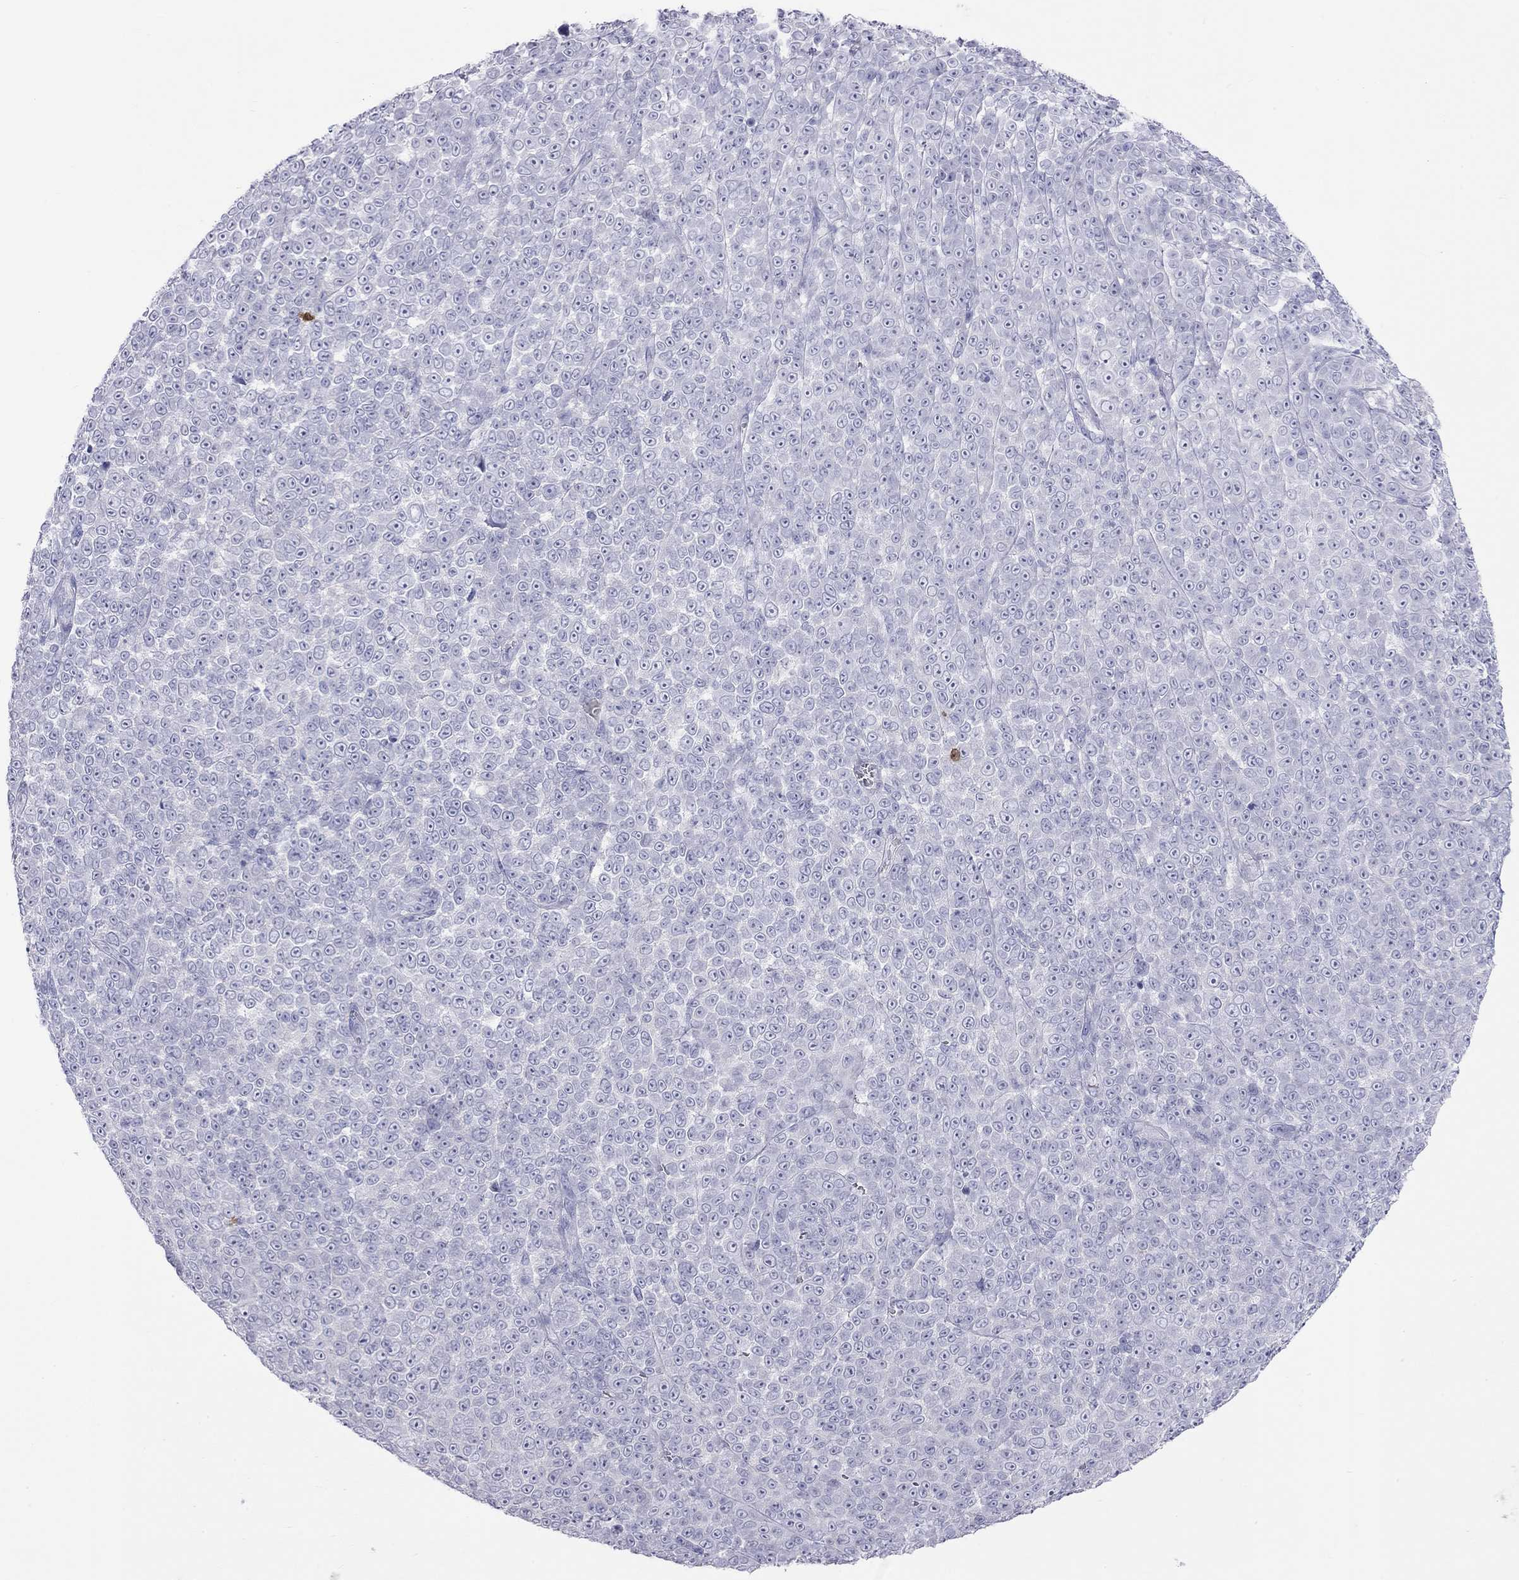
{"staining": {"intensity": "negative", "quantity": "none", "location": "none"}, "tissue": "melanoma", "cell_type": "Tumor cells", "image_type": "cancer", "snomed": [{"axis": "morphology", "description": "Malignant melanoma, NOS"}, {"axis": "topography", "description": "Skin"}], "caption": "A histopathology image of human melanoma is negative for staining in tumor cells. (DAB immunohistochemistry (IHC) visualized using brightfield microscopy, high magnification).", "gene": "SH2D2A", "patient": {"sex": "female", "age": 95}}